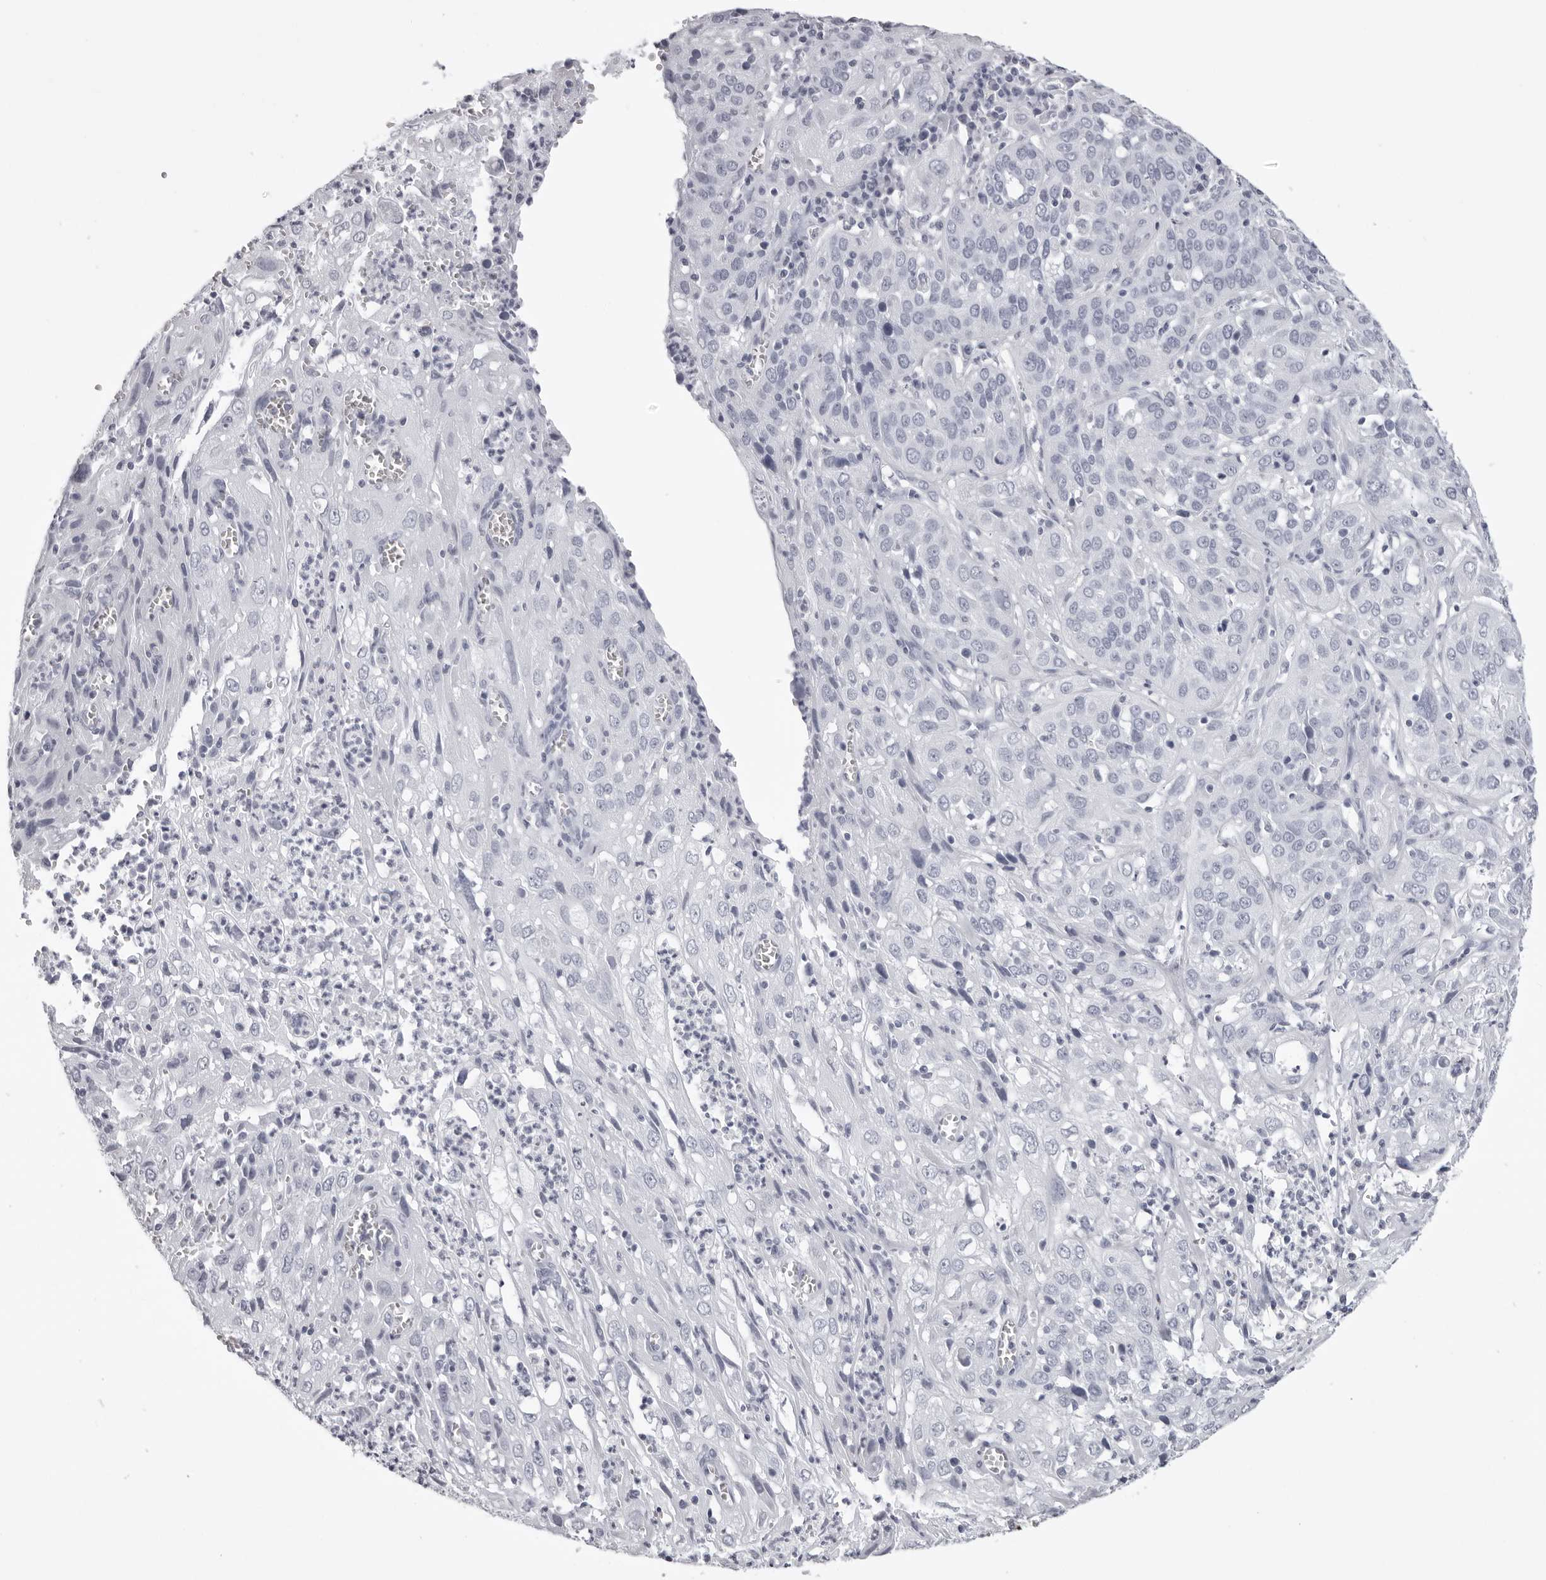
{"staining": {"intensity": "negative", "quantity": "none", "location": "none"}, "tissue": "cervical cancer", "cell_type": "Tumor cells", "image_type": "cancer", "snomed": [{"axis": "morphology", "description": "Squamous cell carcinoma, NOS"}, {"axis": "topography", "description": "Cervix"}], "caption": "IHC image of neoplastic tissue: cervical cancer (squamous cell carcinoma) stained with DAB (3,3'-diaminobenzidine) demonstrates no significant protein expression in tumor cells. (DAB immunohistochemistry with hematoxylin counter stain).", "gene": "CST1", "patient": {"sex": "female", "age": 32}}